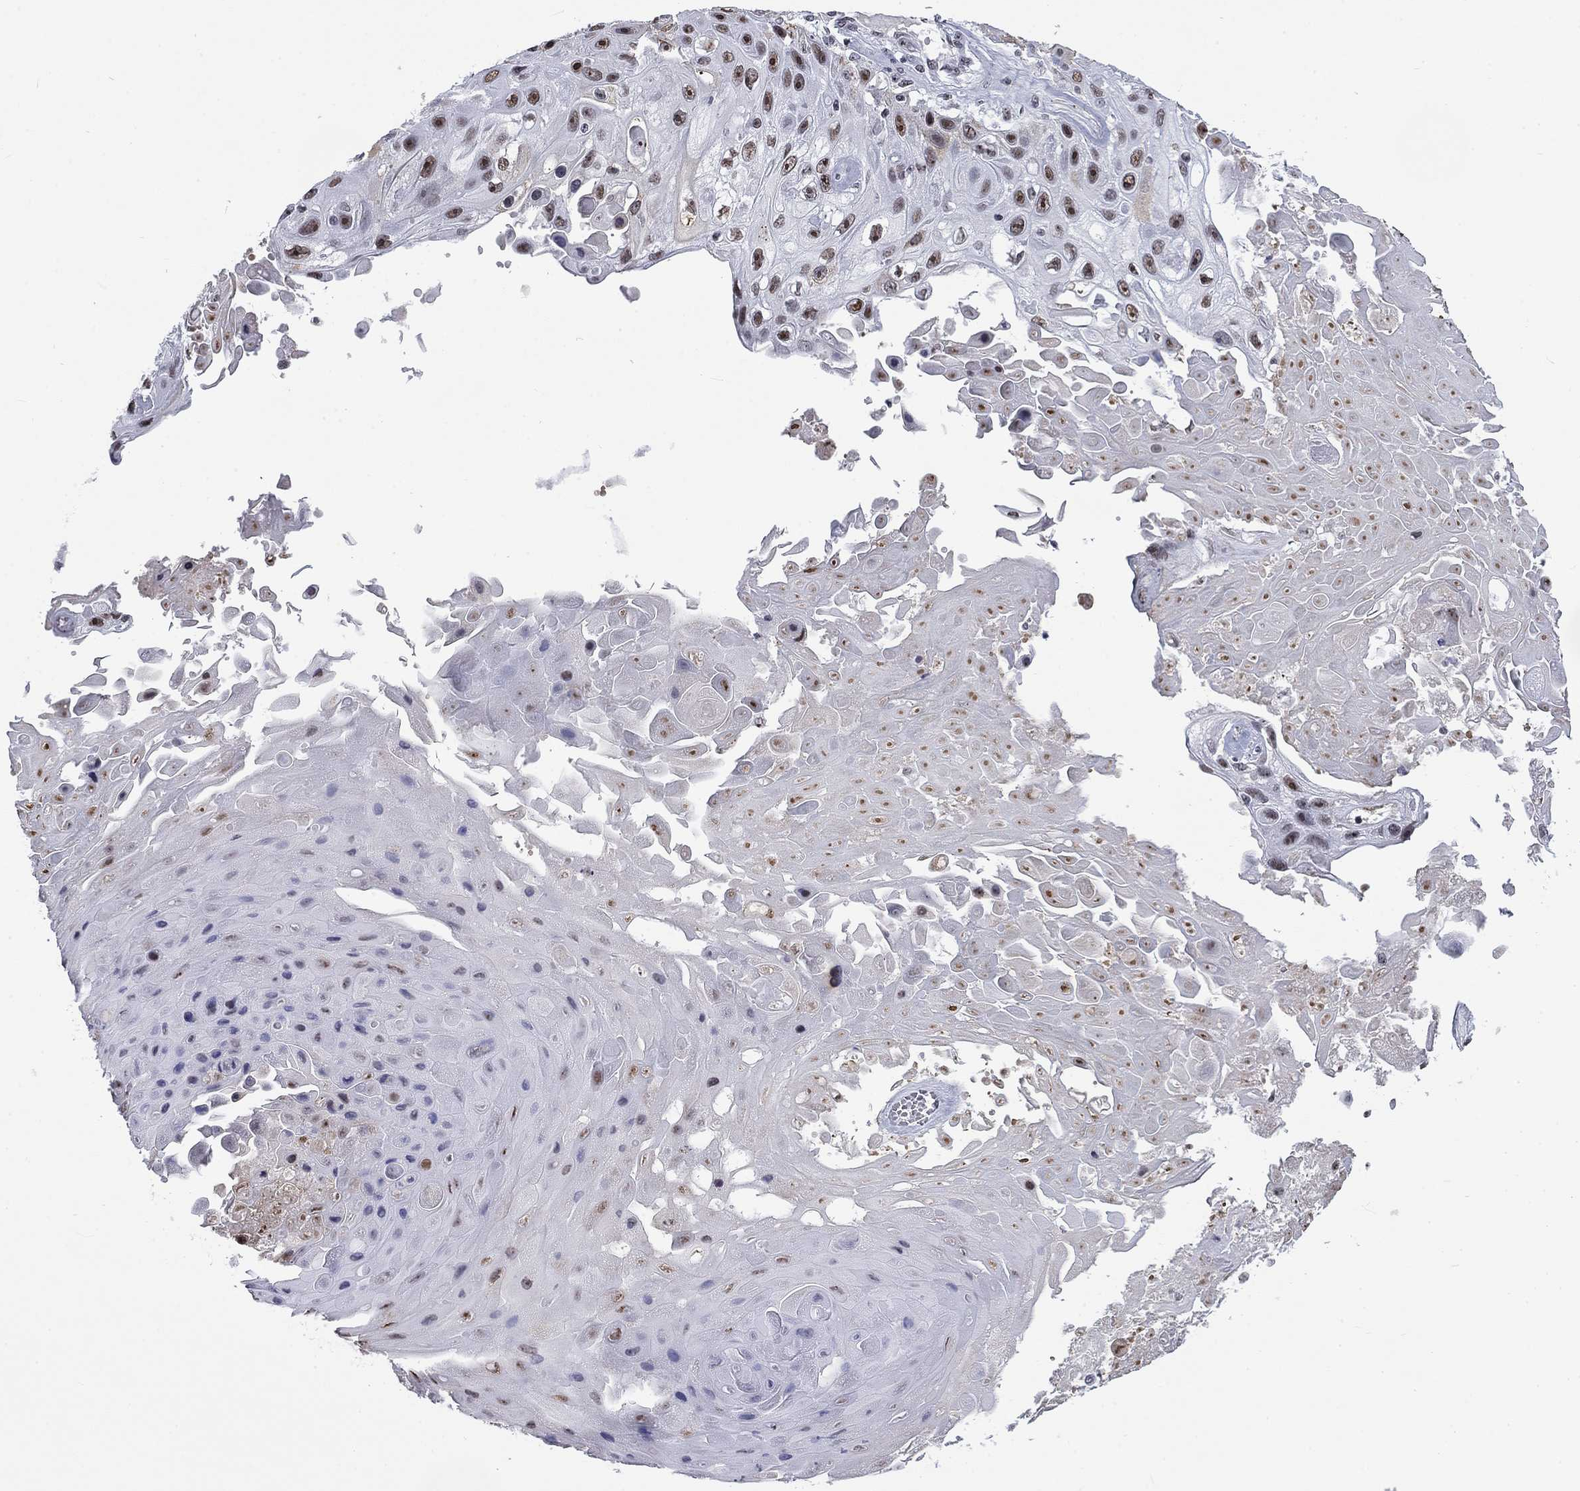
{"staining": {"intensity": "moderate", "quantity": "<25%", "location": "nuclear"}, "tissue": "skin cancer", "cell_type": "Tumor cells", "image_type": "cancer", "snomed": [{"axis": "morphology", "description": "Squamous cell carcinoma, NOS"}, {"axis": "topography", "description": "Skin"}], "caption": "Tumor cells exhibit low levels of moderate nuclear staining in approximately <25% of cells in squamous cell carcinoma (skin).", "gene": "CSRNP3", "patient": {"sex": "male", "age": 82}}